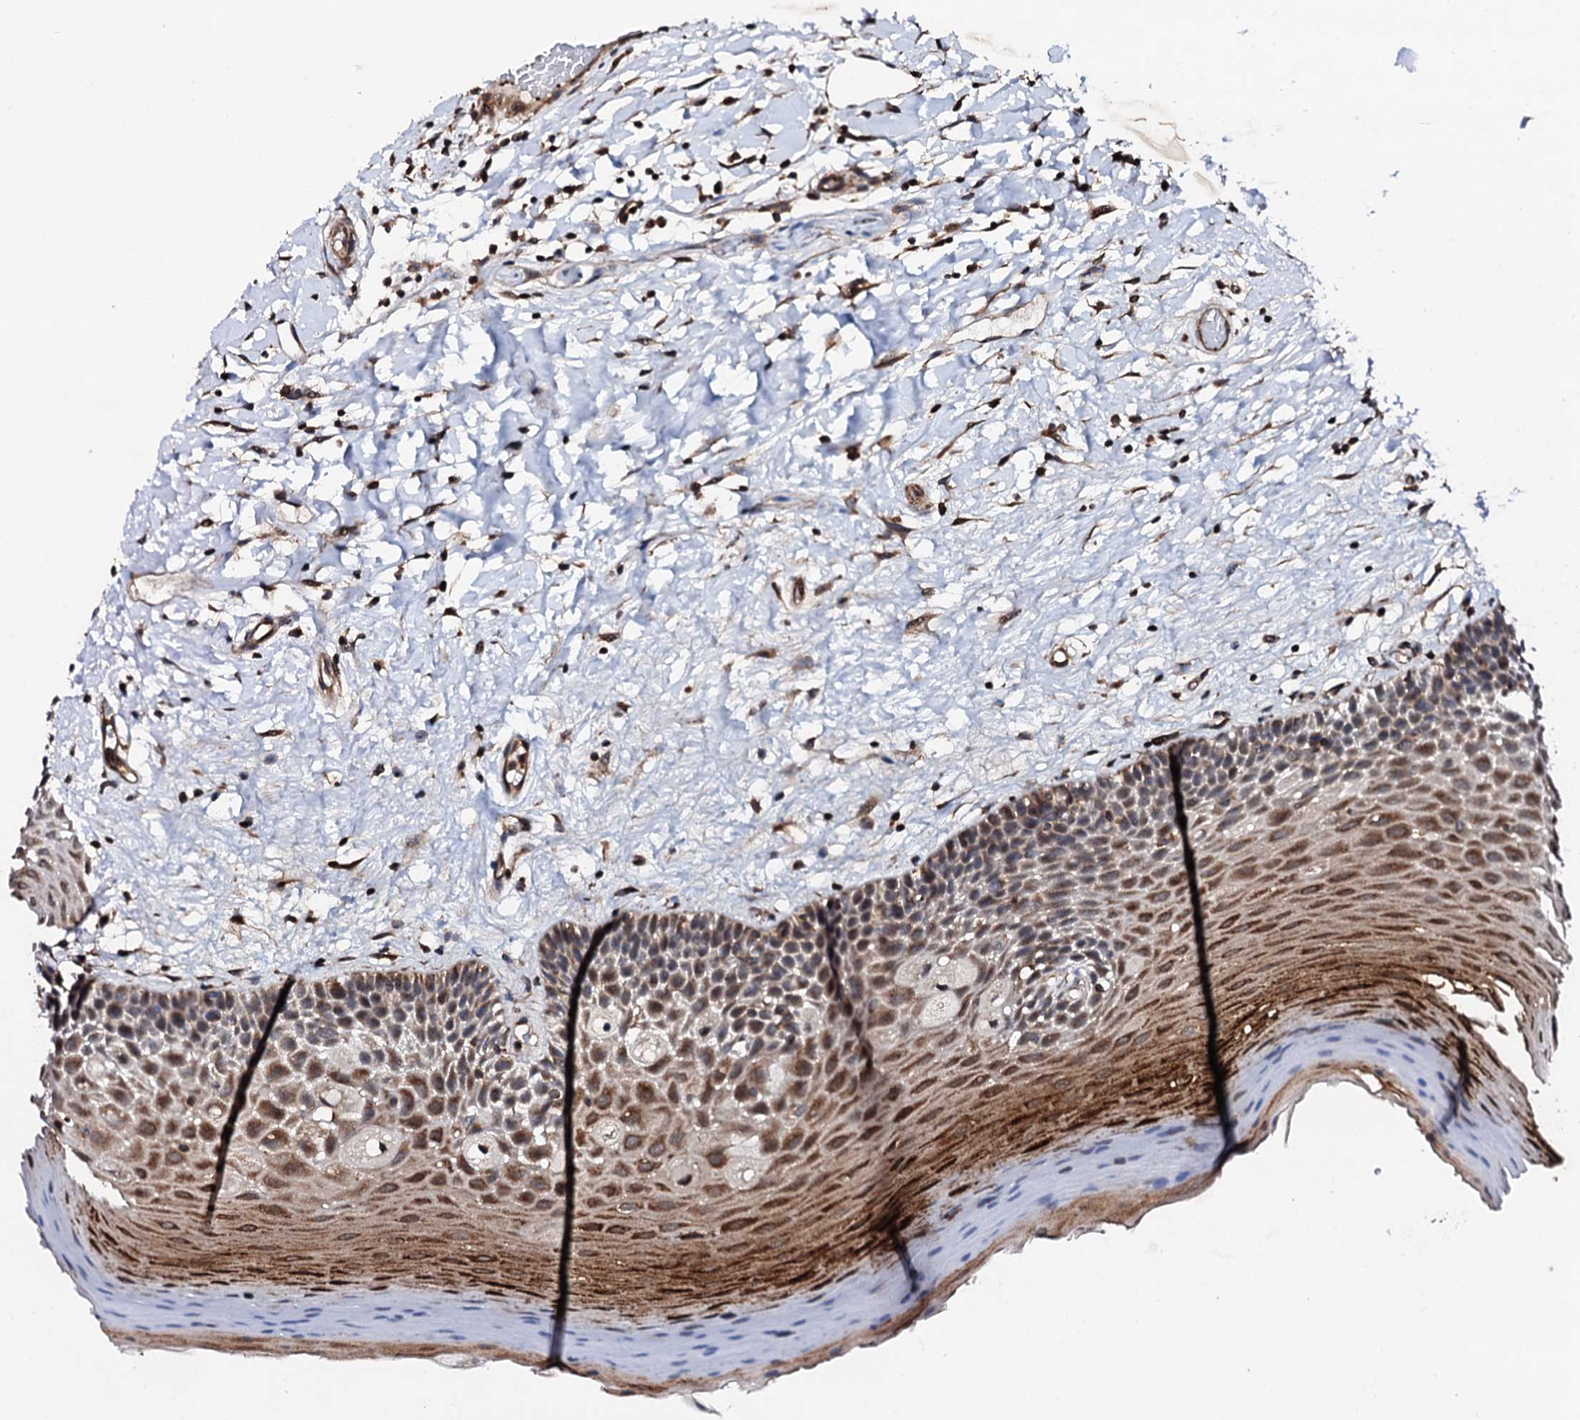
{"staining": {"intensity": "moderate", "quantity": ">75%", "location": "cytoplasmic/membranous"}, "tissue": "oral mucosa", "cell_type": "Squamous epithelial cells", "image_type": "normal", "snomed": [{"axis": "morphology", "description": "Normal tissue, NOS"}, {"axis": "topography", "description": "Oral tissue"}, {"axis": "topography", "description": "Tounge, NOS"}], "caption": "Oral mucosa stained with DAB (3,3'-diaminobenzidine) immunohistochemistry (IHC) displays medium levels of moderate cytoplasmic/membranous positivity in approximately >75% of squamous epithelial cells.", "gene": "ENSG00000256591", "patient": {"sex": "male", "age": 47}}